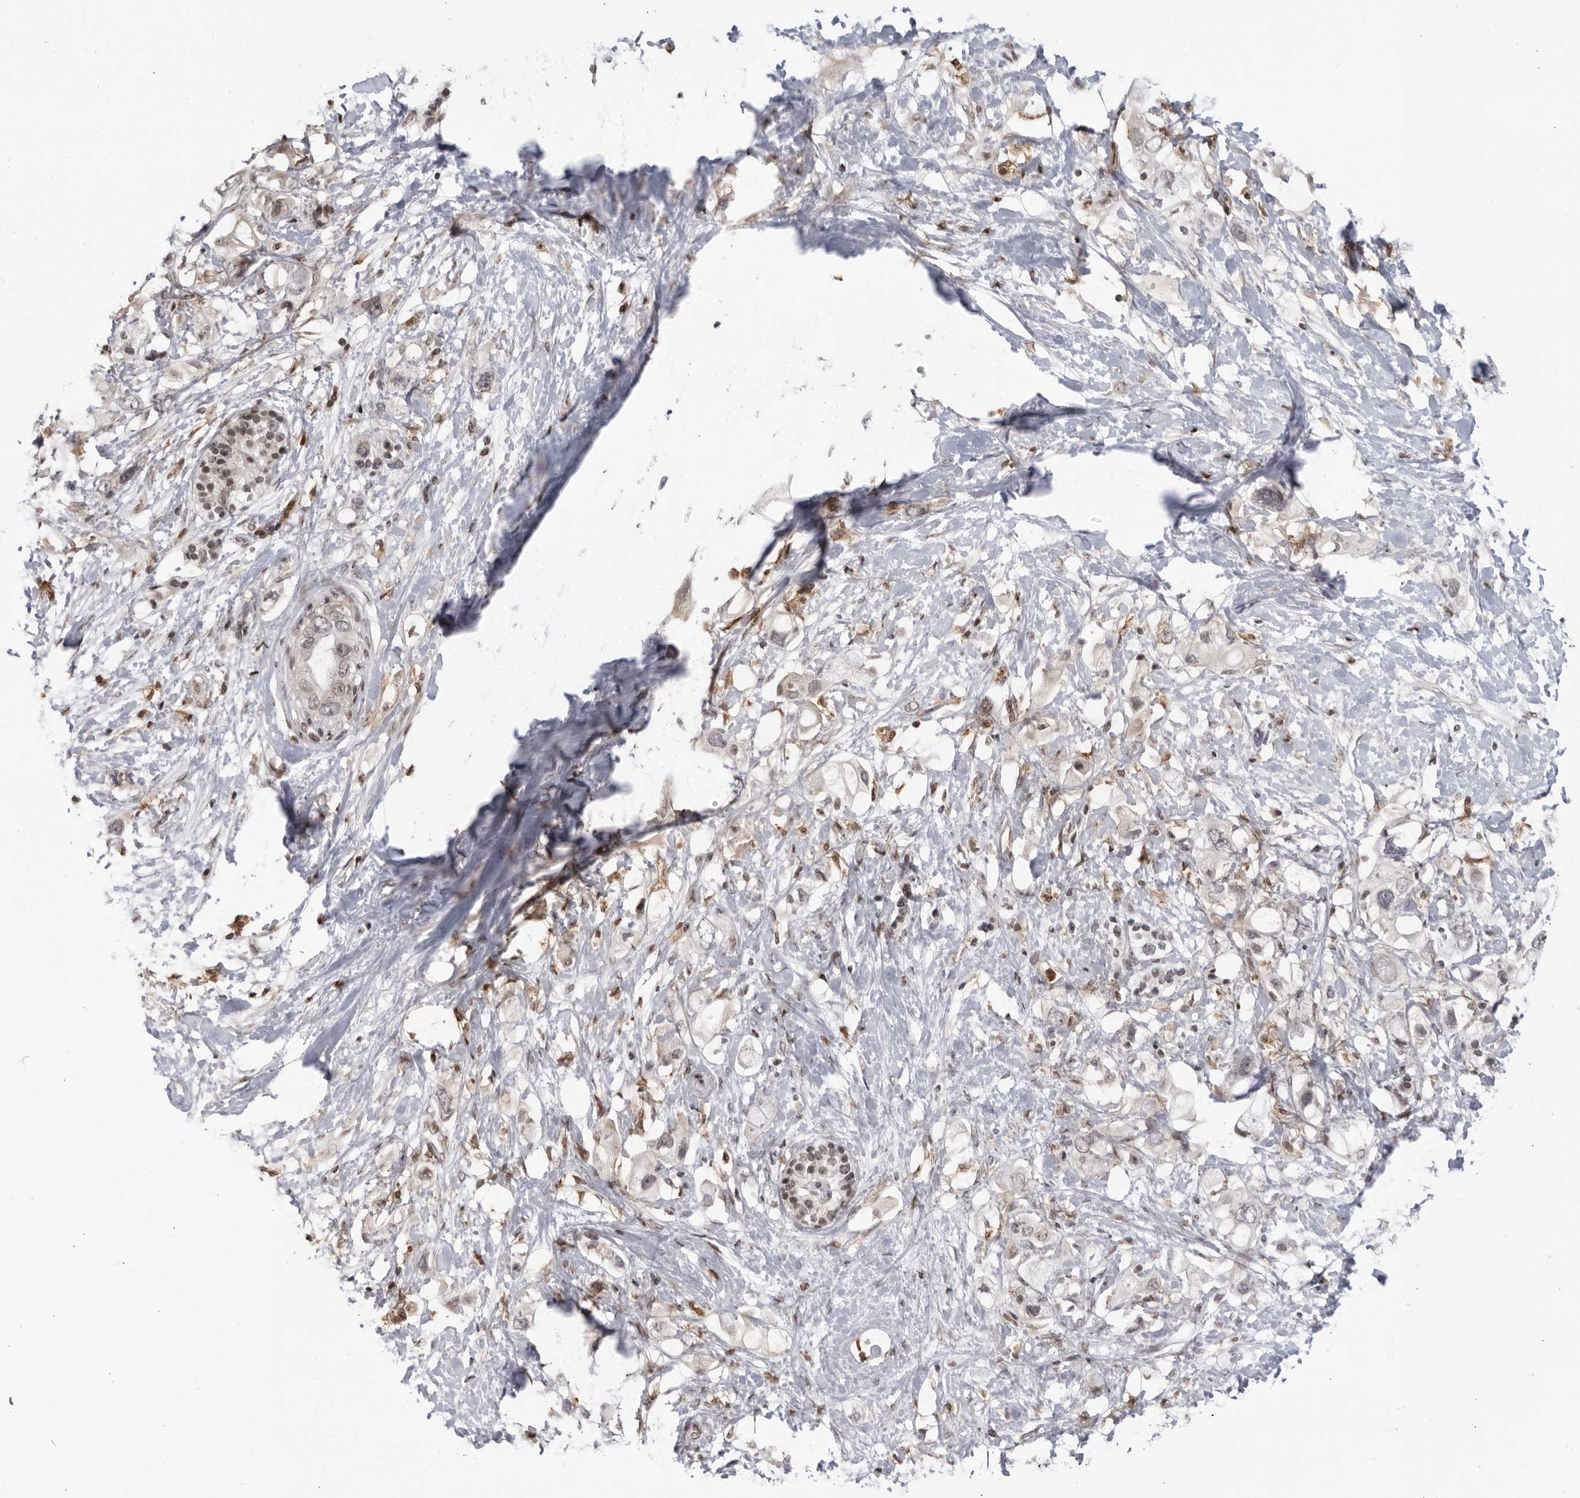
{"staining": {"intensity": "negative", "quantity": "none", "location": "none"}, "tissue": "pancreatic cancer", "cell_type": "Tumor cells", "image_type": "cancer", "snomed": [{"axis": "morphology", "description": "Adenocarcinoma, NOS"}, {"axis": "topography", "description": "Pancreas"}], "caption": "Immunohistochemistry (IHC) photomicrograph of pancreatic cancer stained for a protein (brown), which exhibits no positivity in tumor cells.", "gene": "DTL", "patient": {"sex": "female", "age": 56}}